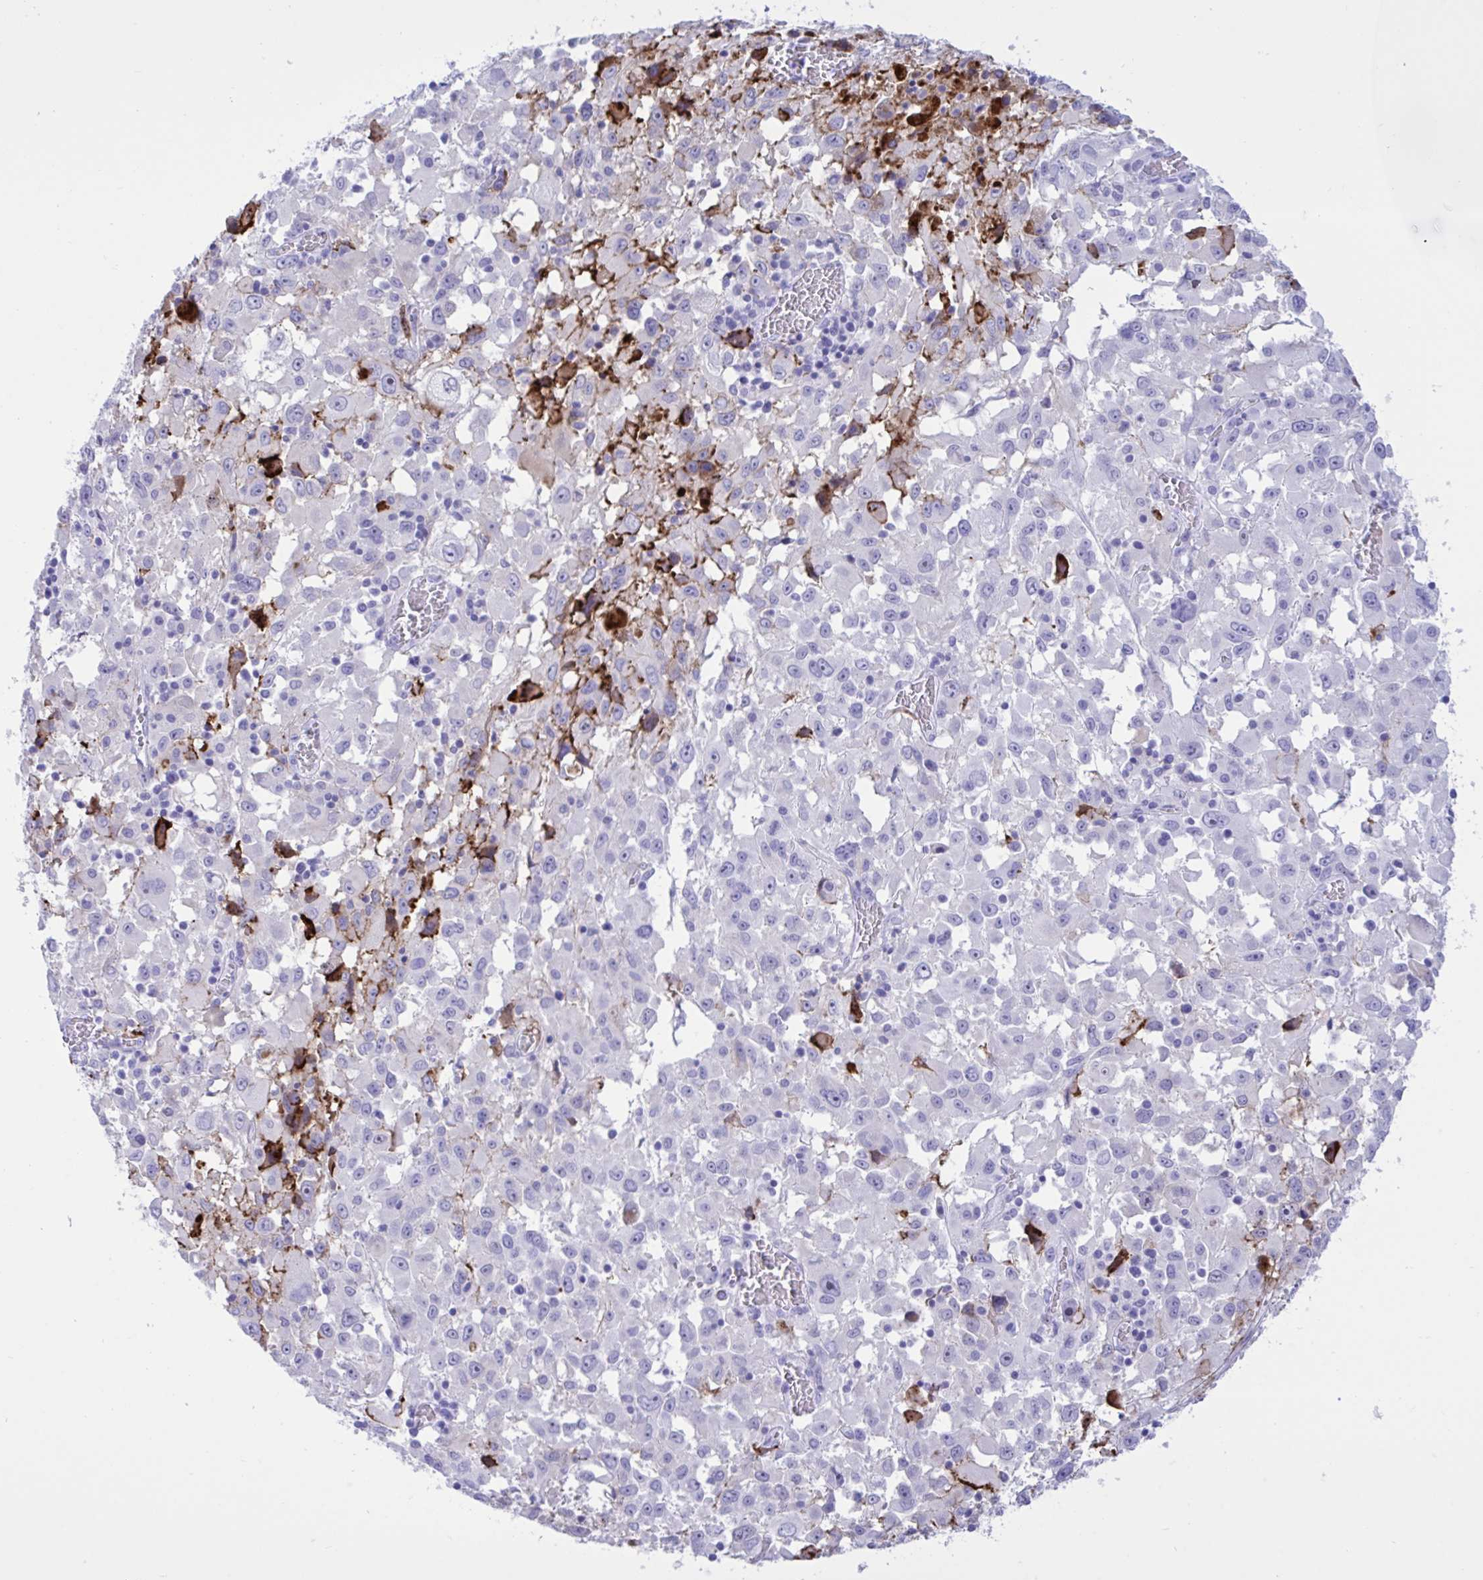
{"staining": {"intensity": "negative", "quantity": "none", "location": "none"}, "tissue": "melanoma", "cell_type": "Tumor cells", "image_type": "cancer", "snomed": [{"axis": "morphology", "description": "Malignant melanoma, Metastatic site"}, {"axis": "topography", "description": "Soft tissue"}], "caption": "Melanoma was stained to show a protein in brown. There is no significant positivity in tumor cells. The staining is performed using DAB (3,3'-diaminobenzidine) brown chromogen with nuclei counter-stained in using hematoxylin.", "gene": "BEX5", "patient": {"sex": "male", "age": 50}}